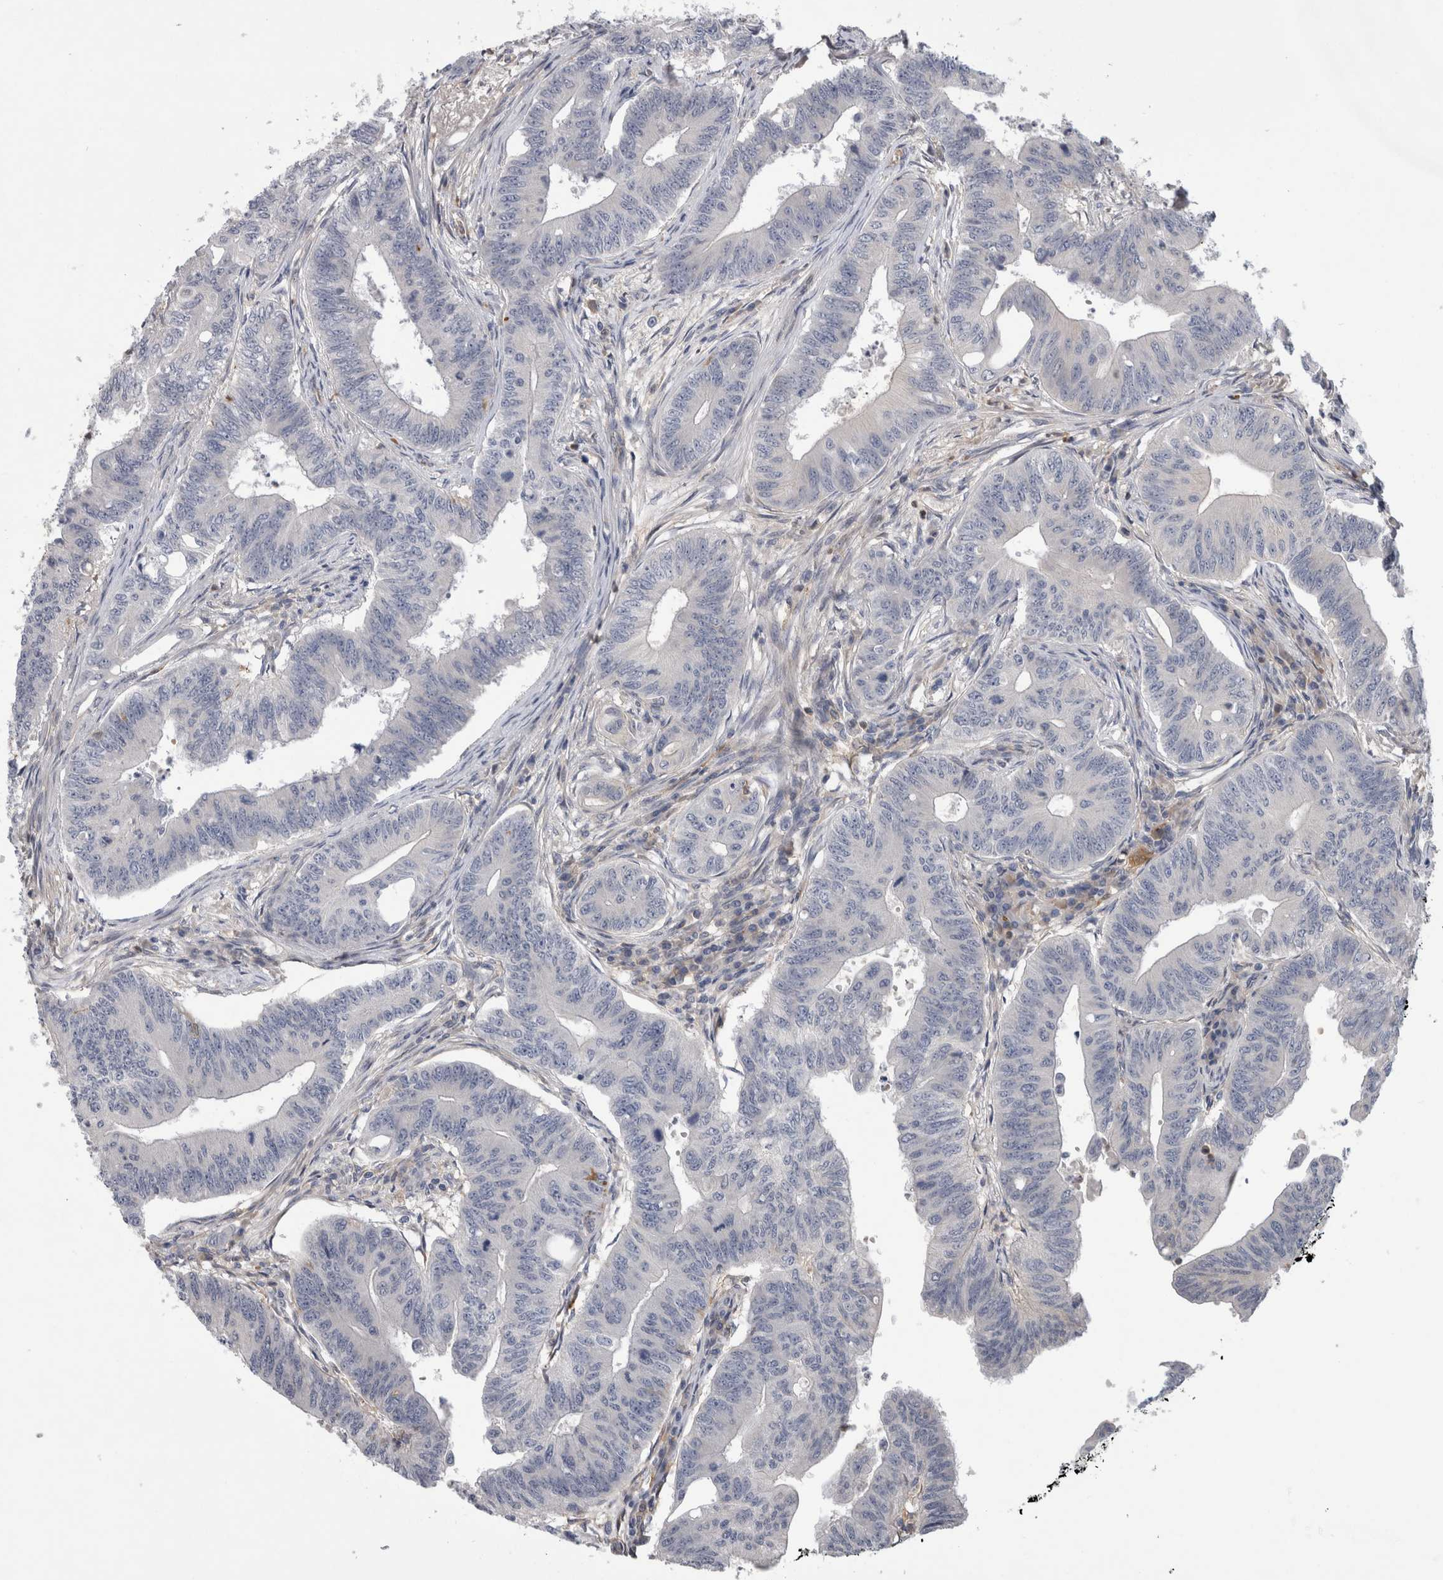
{"staining": {"intensity": "negative", "quantity": "none", "location": "none"}, "tissue": "colorectal cancer", "cell_type": "Tumor cells", "image_type": "cancer", "snomed": [{"axis": "morphology", "description": "Adenoma, NOS"}, {"axis": "morphology", "description": "Adenocarcinoma, NOS"}, {"axis": "topography", "description": "Colon"}], "caption": "IHC image of neoplastic tissue: human colorectal cancer stained with DAB (3,3'-diaminobenzidine) displays no significant protein expression in tumor cells.", "gene": "ANKFY1", "patient": {"sex": "male", "age": 79}}